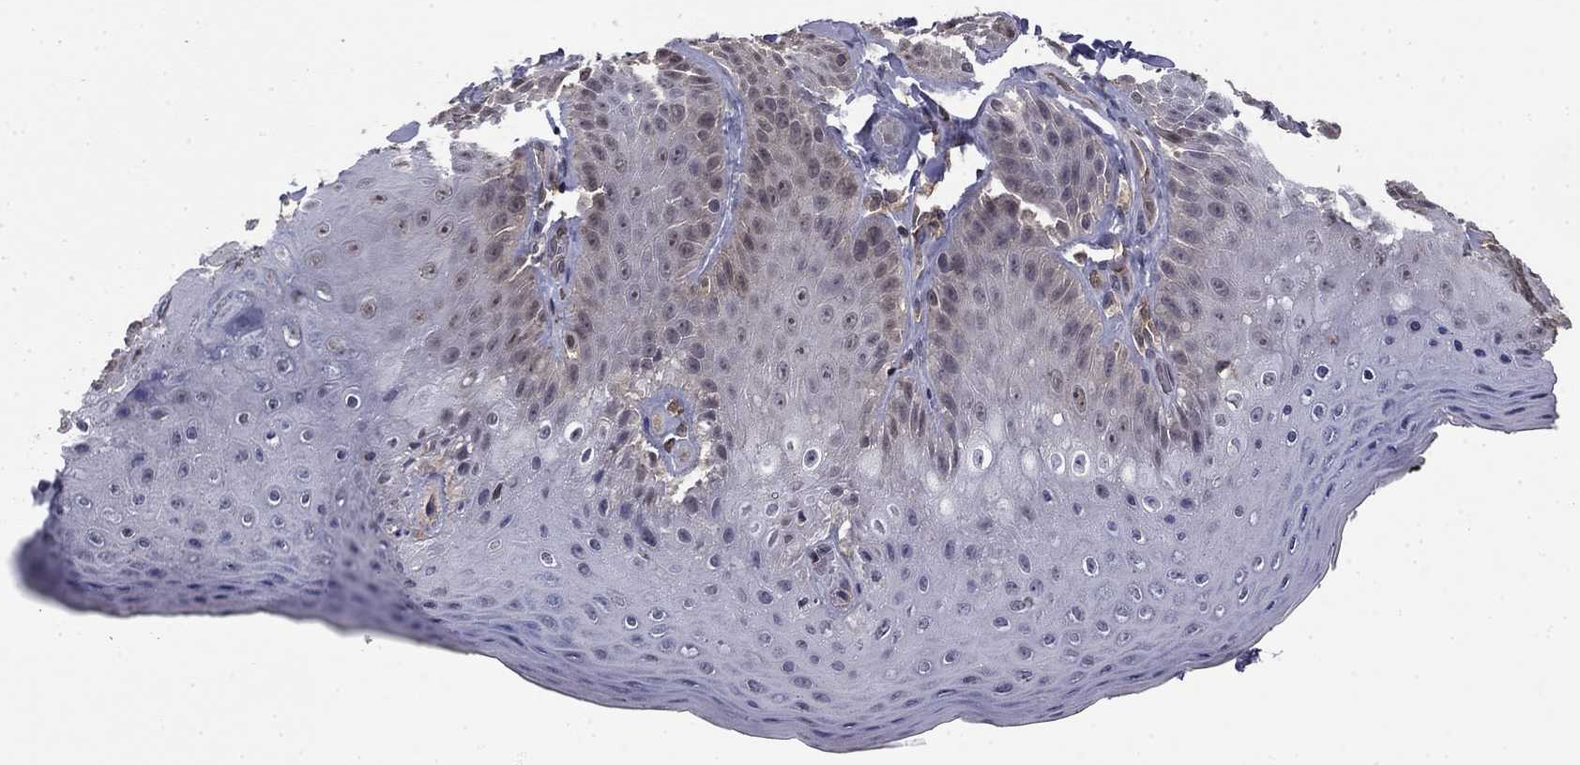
{"staining": {"intensity": "negative", "quantity": "none", "location": "none"}, "tissue": "skin", "cell_type": "Epidermal cells", "image_type": "normal", "snomed": [{"axis": "morphology", "description": "Normal tissue, NOS"}, {"axis": "topography", "description": "Anal"}], "caption": "This is a photomicrograph of immunohistochemistry staining of normal skin, which shows no positivity in epidermal cells. (DAB (3,3'-diaminobenzidine) immunohistochemistry (IHC), high magnification).", "gene": "PLCB2", "patient": {"sex": "male", "age": 53}}